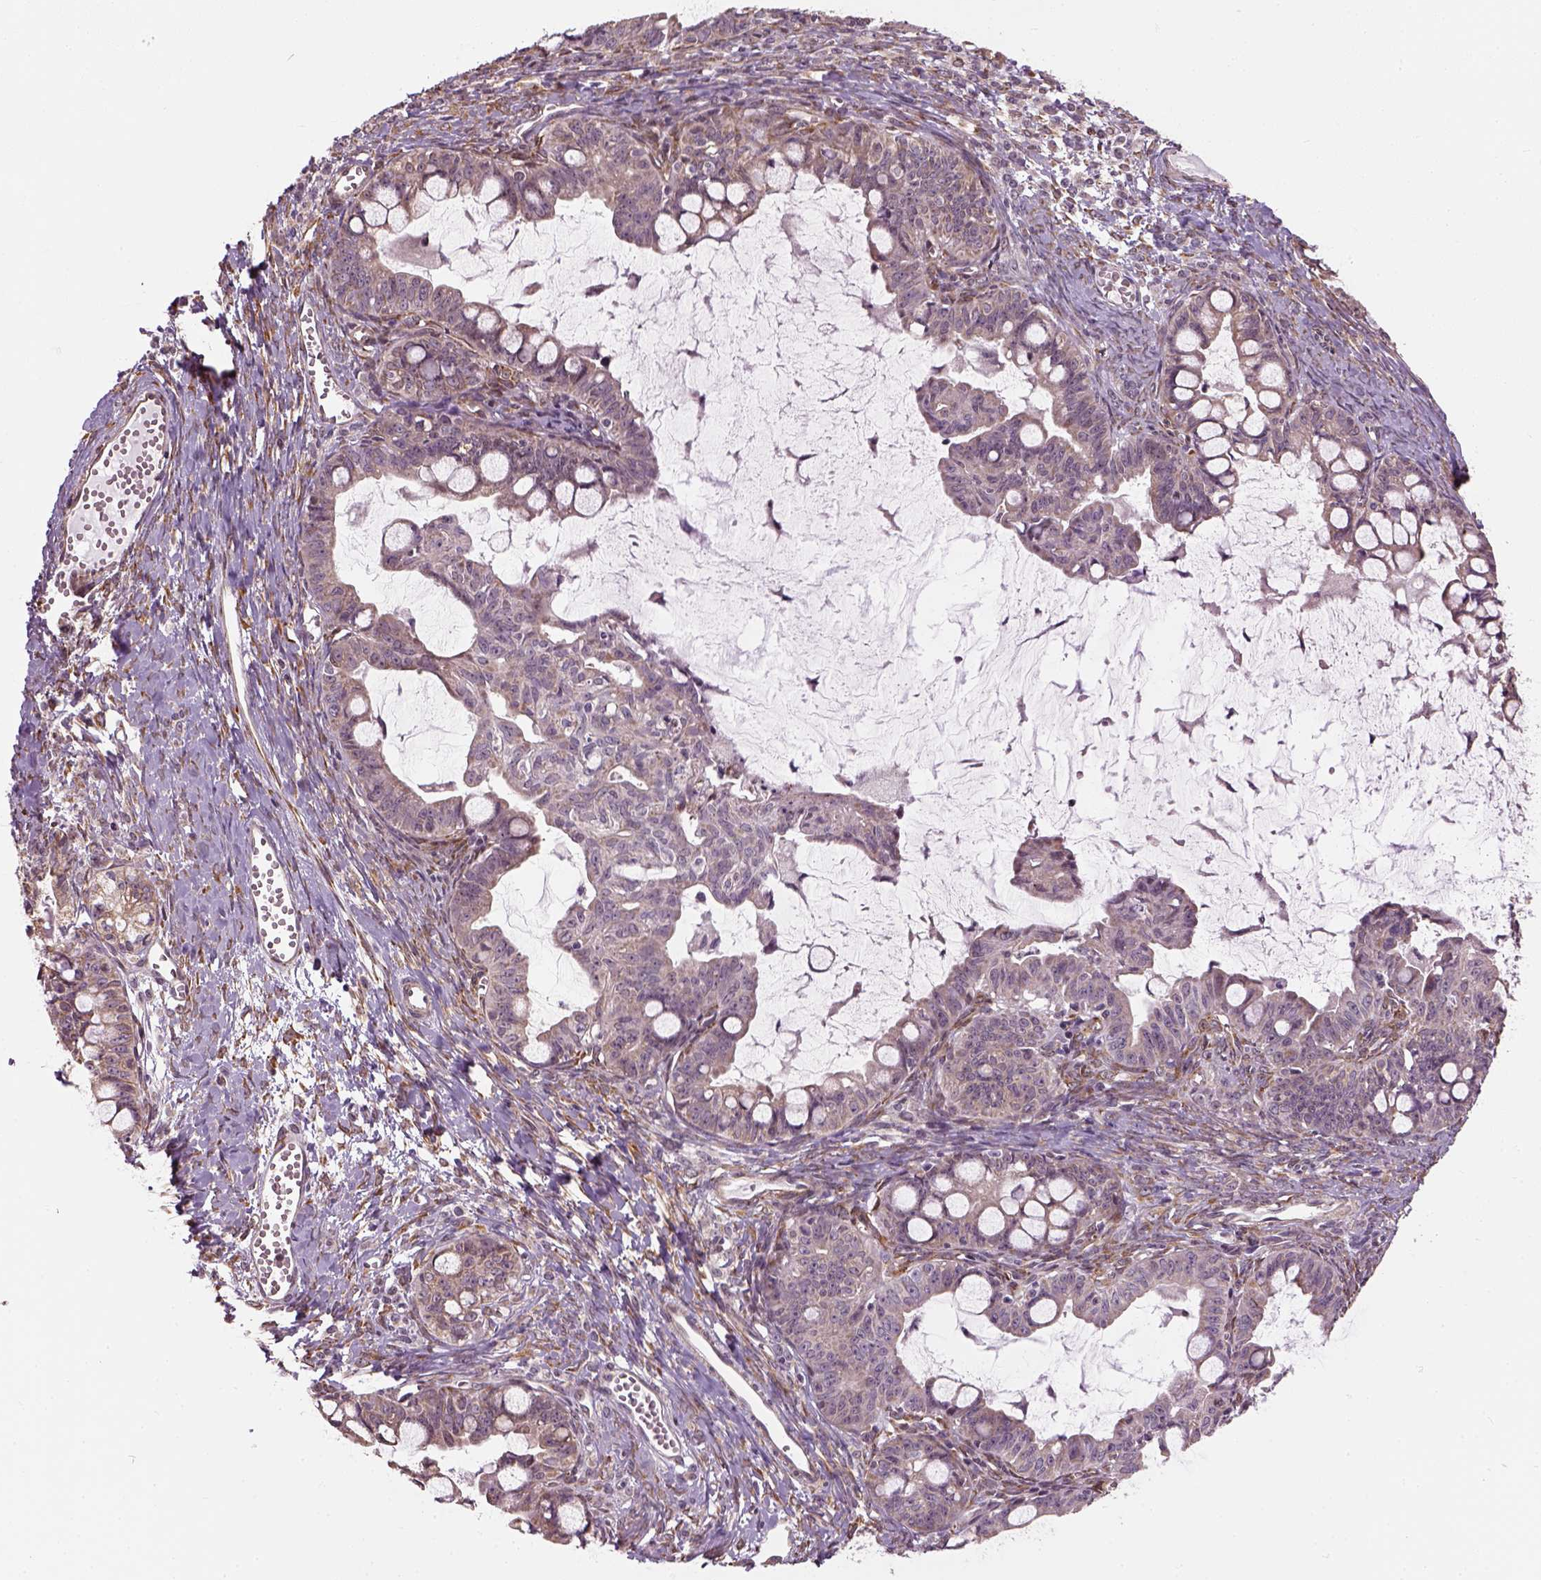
{"staining": {"intensity": "weak", "quantity": "25%-75%", "location": "cytoplasmic/membranous"}, "tissue": "ovarian cancer", "cell_type": "Tumor cells", "image_type": "cancer", "snomed": [{"axis": "morphology", "description": "Cystadenocarcinoma, mucinous, NOS"}, {"axis": "topography", "description": "Ovary"}], "caption": "This micrograph exhibits IHC staining of ovarian mucinous cystadenocarcinoma, with low weak cytoplasmic/membranous expression in approximately 25%-75% of tumor cells.", "gene": "XK", "patient": {"sex": "female", "age": 63}}